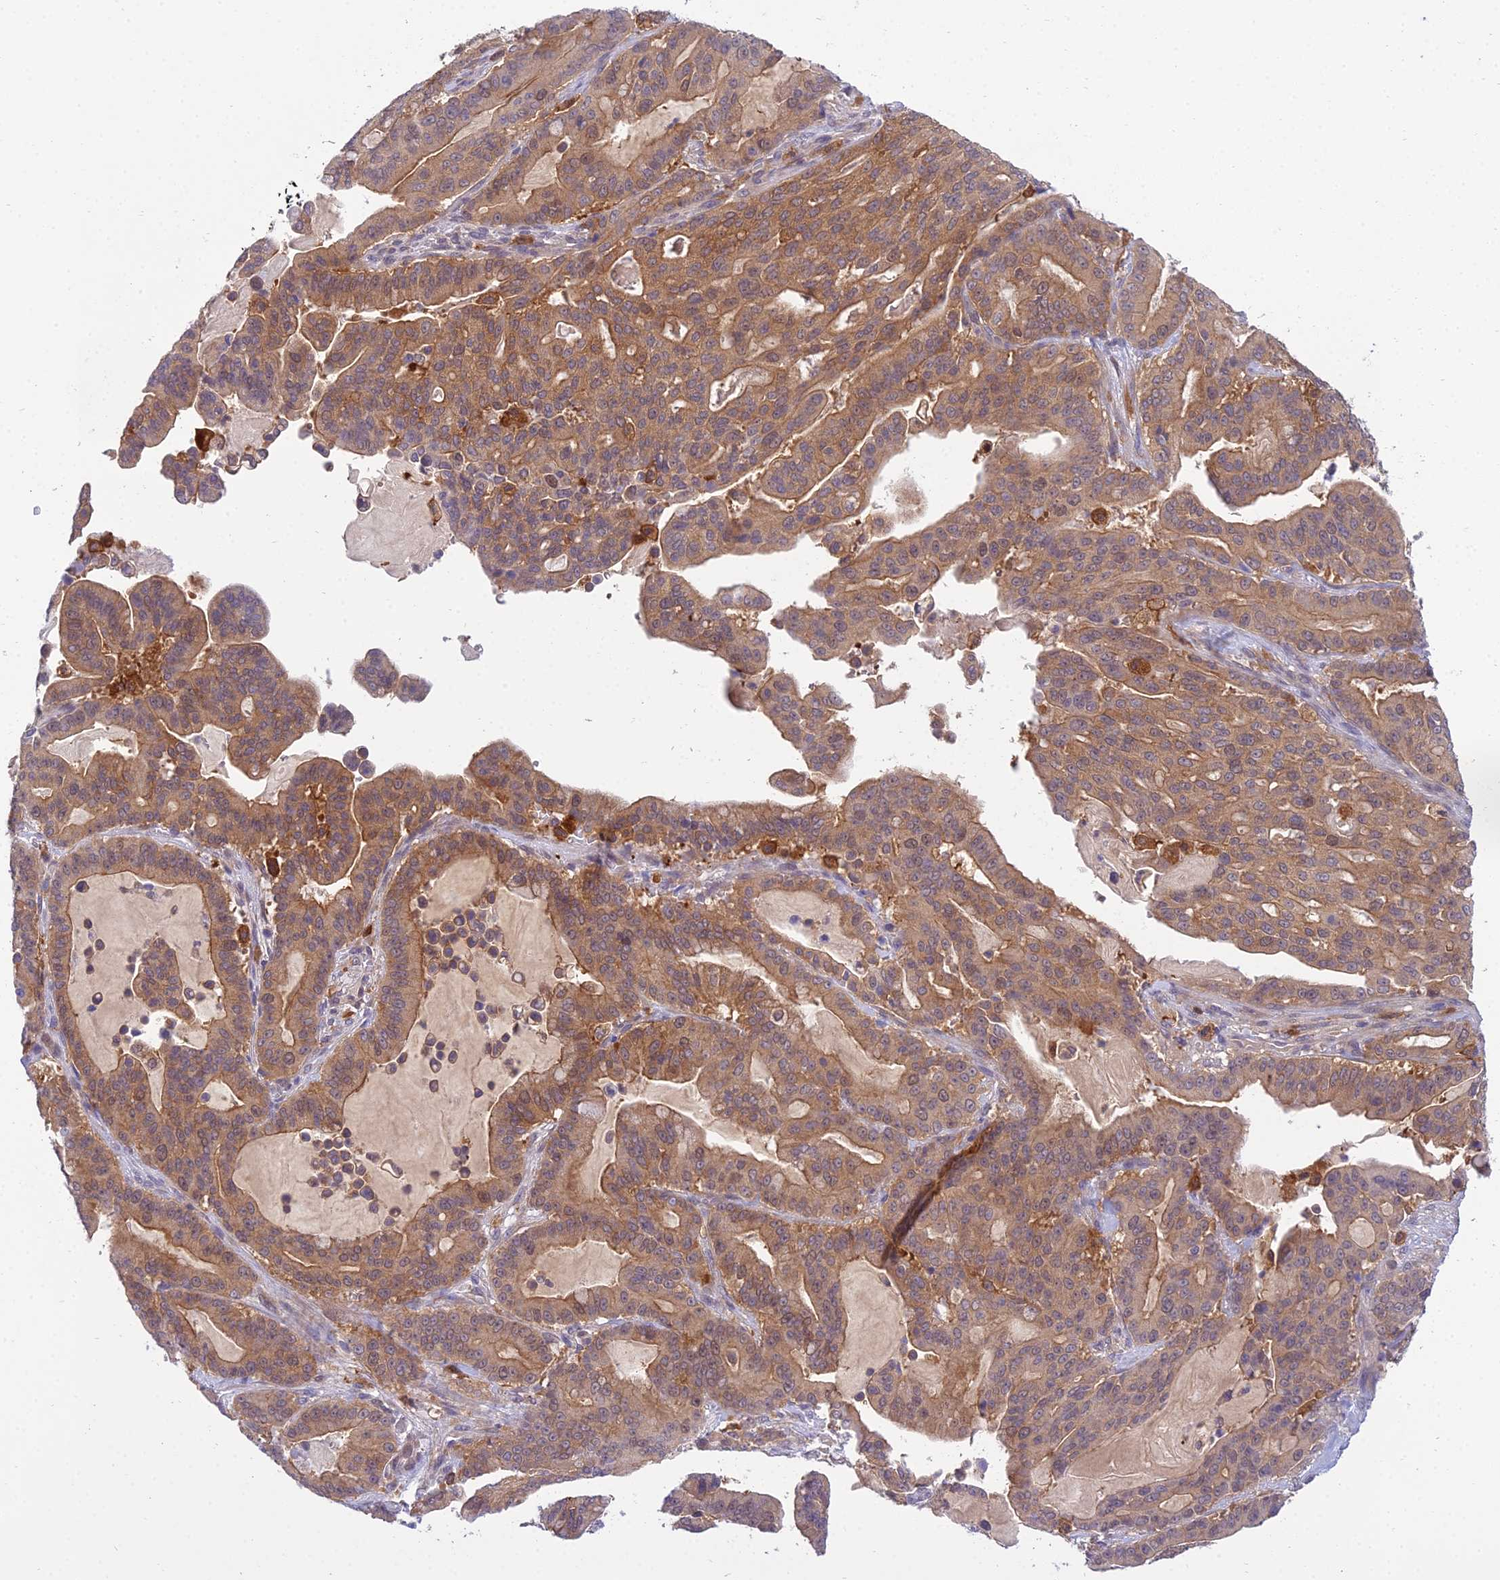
{"staining": {"intensity": "moderate", "quantity": ">75%", "location": "cytoplasmic/membranous"}, "tissue": "pancreatic cancer", "cell_type": "Tumor cells", "image_type": "cancer", "snomed": [{"axis": "morphology", "description": "Adenocarcinoma, NOS"}, {"axis": "topography", "description": "Pancreas"}], "caption": "Moderate cytoplasmic/membranous staining is seen in about >75% of tumor cells in pancreatic cancer (adenocarcinoma).", "gene": "UBE2G1", "patient": {"sex": "male", "age": 63}}